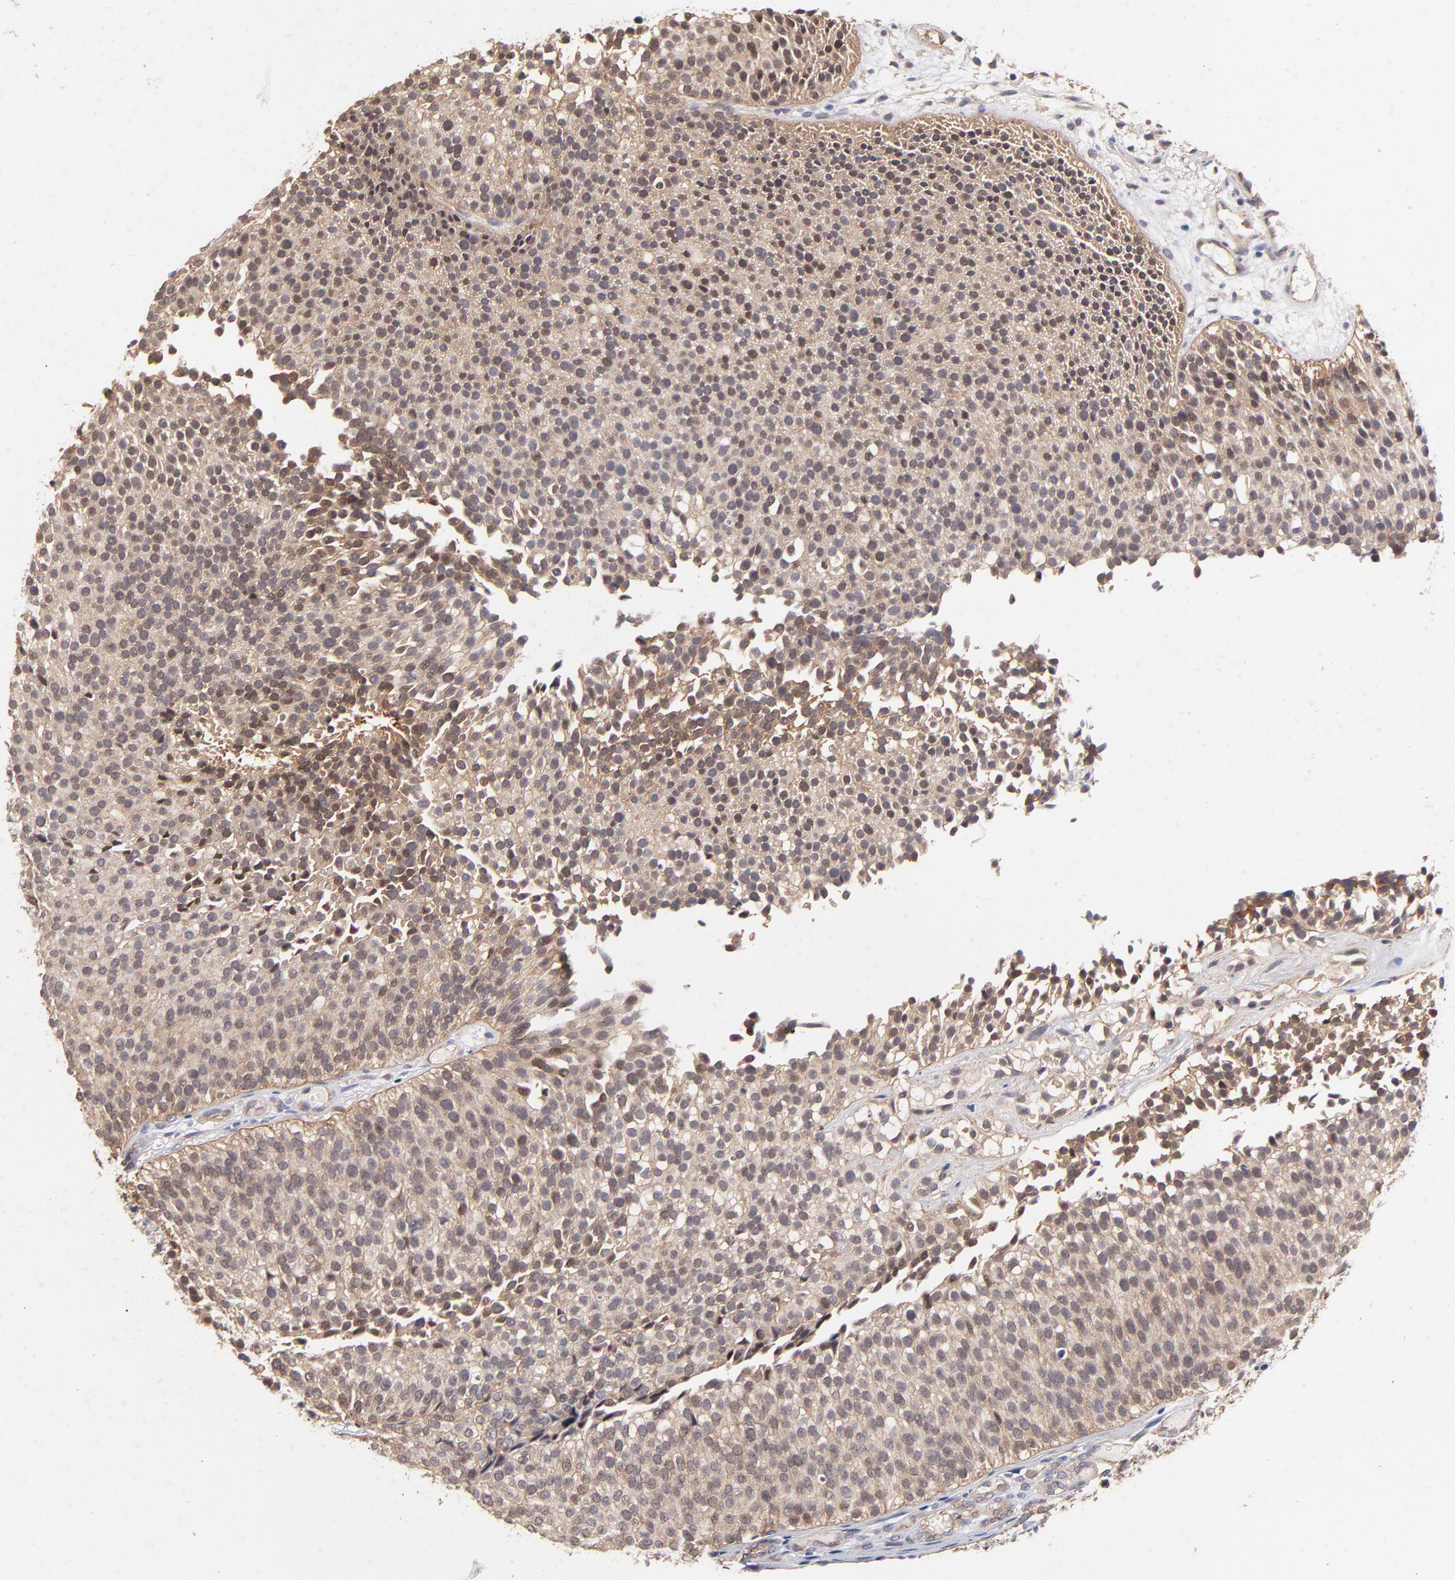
{"staining": {"intensity": "moderate", "quantity": ">75%", "location": "cytoplasmic/membranous,nuclear"}, "tissue": "urothelial cancer", "cell_type": "Tumor cells", "image_type": "cancer", "snomed": [{"axis": "morphology", "description": "Urothelial carcinoma, Low grade"}, {"axis": "topography", "description": "Urinary bladder"}], "caption": "Protein staining by IHC exhibits moderate cytoplasmic/membranous and nuclear staining in approximately >75% of tumor cells in urothelial cancer.", "gene": "STAP2", "patient": {"sex": "male", "age": 85}}